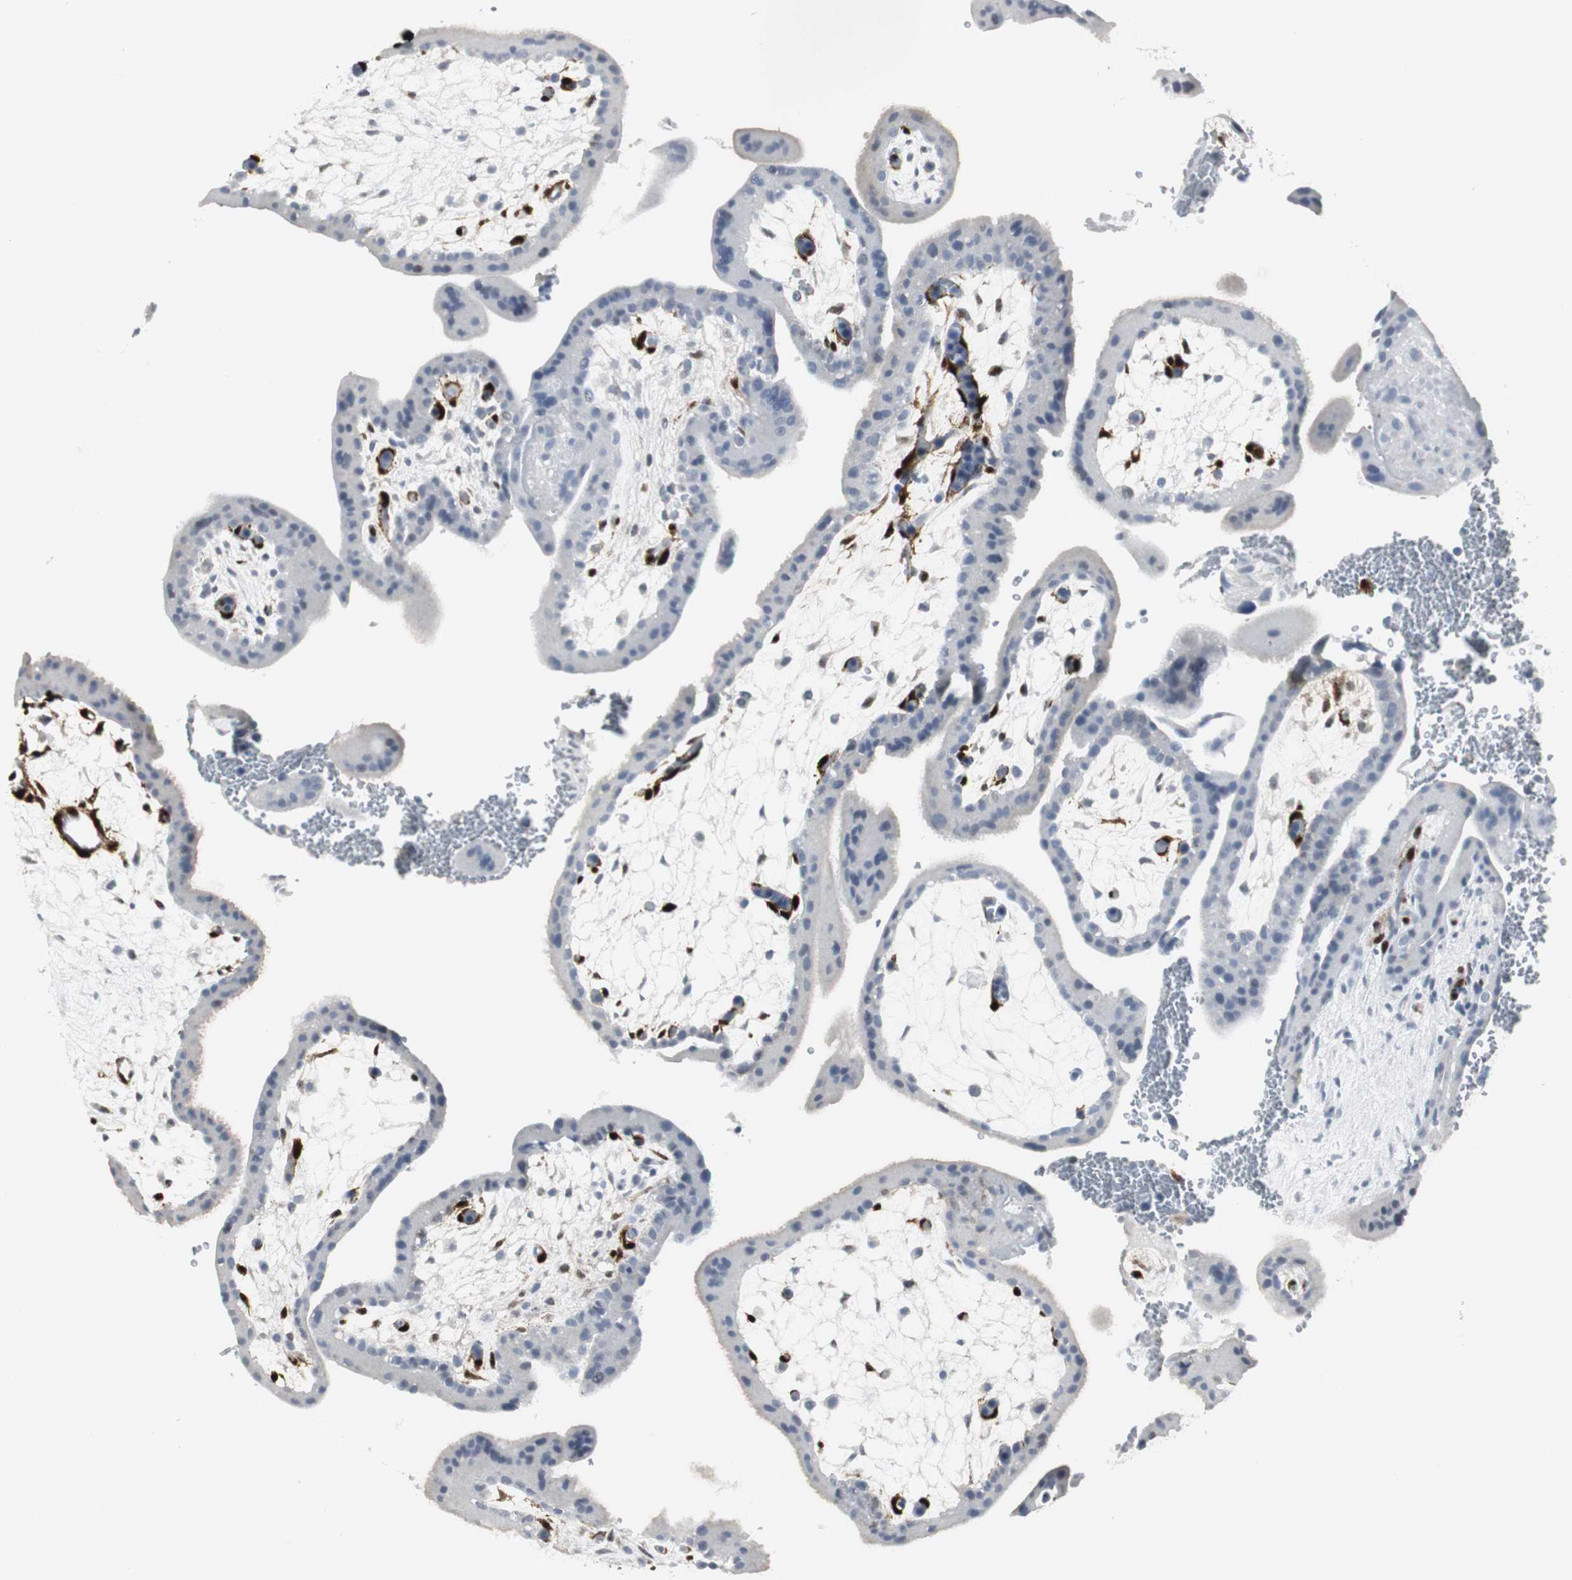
{"staining": {"intensity": "negative", "quantity": "none", "location": "none"}, "tissue": "placenta", "cell_type": "Trophoblastic cells", "image_type": "normal", "snomed": [{"axis": "morphology", "description": "Normal tissue, NOS"}, {"axis": "topography", "description": "Placenta"}], "caption": "Benign placenta was stained to show a protein in brown. There is no significant staining in trophoblastic cells.", "gene": "PPP1R14A", "patient": {"sex": "female", "age": 35}}